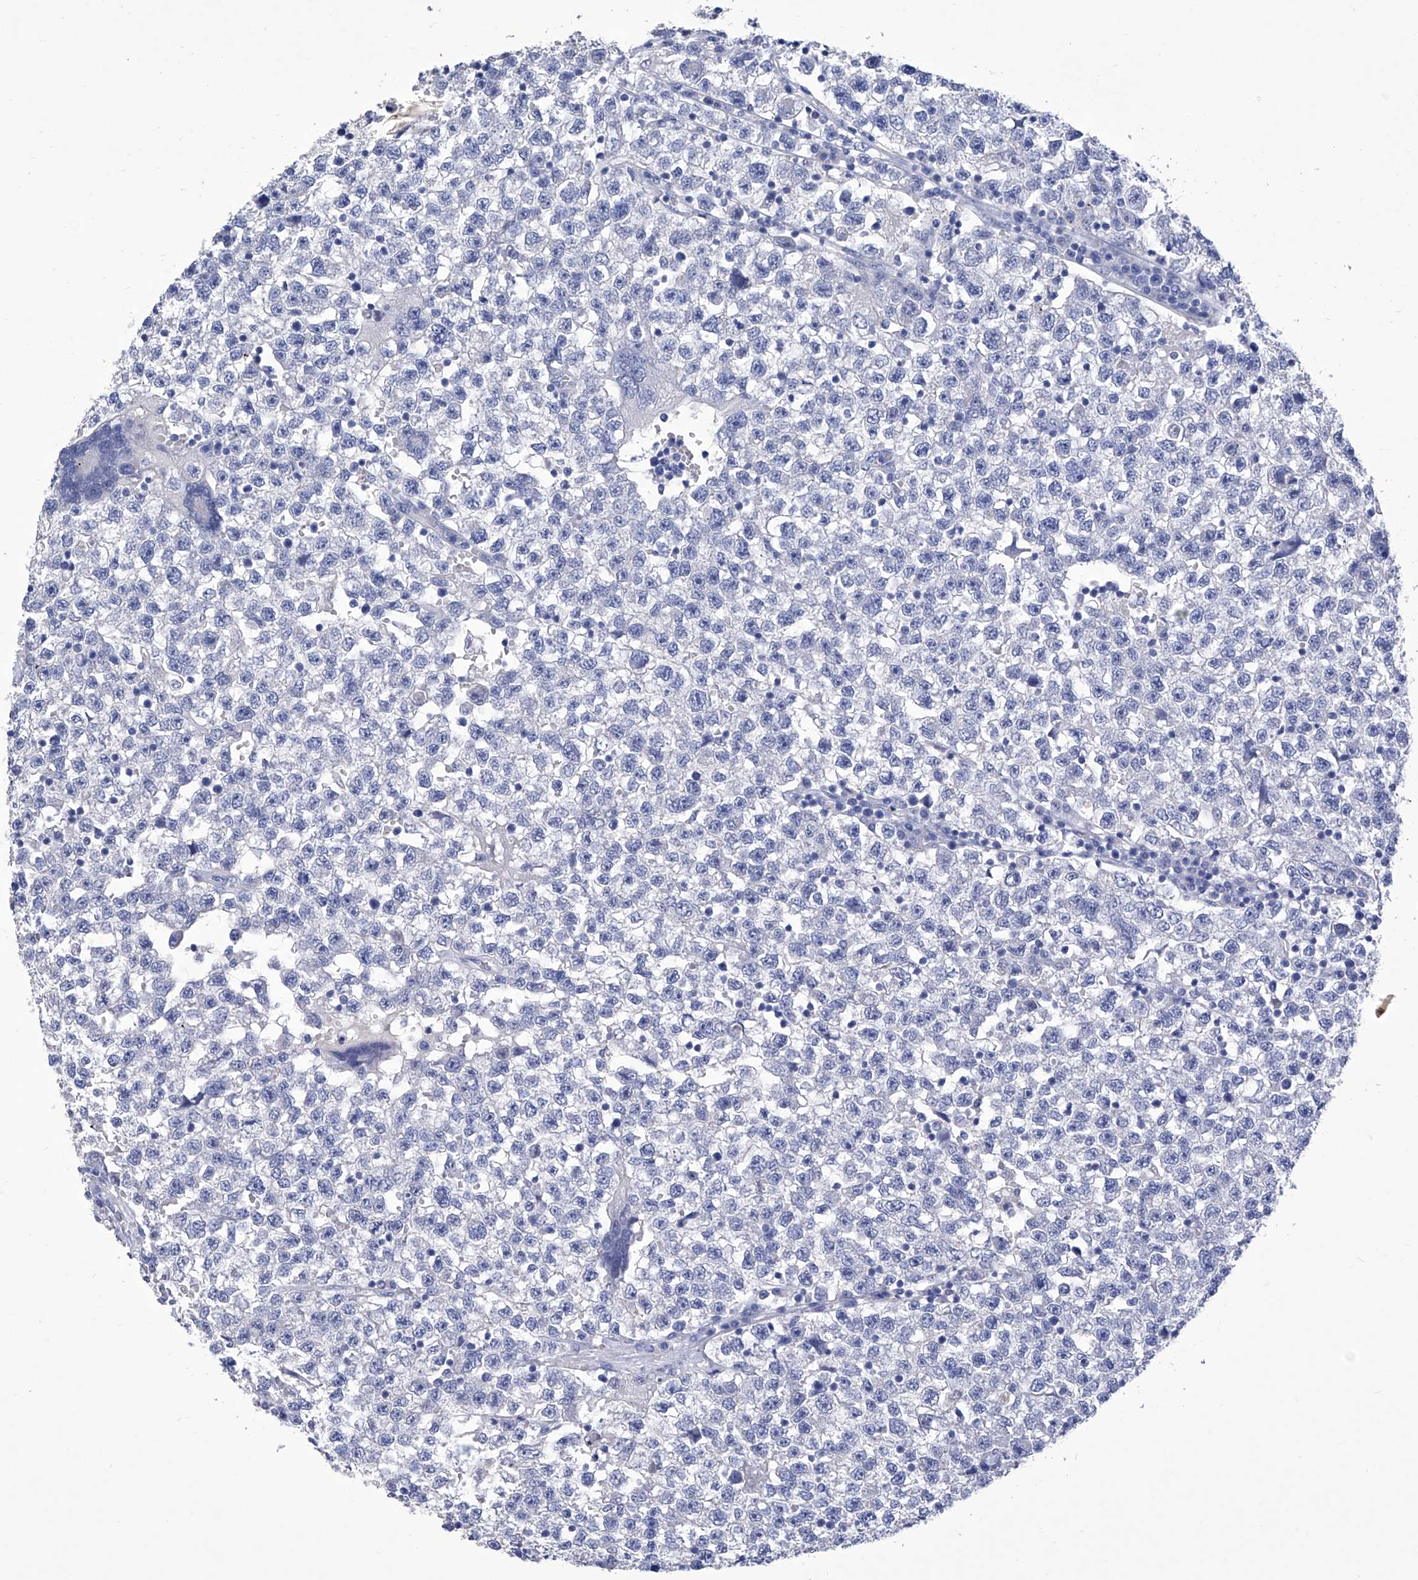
{"staining": {"intensity": "negative", "quantity": "none", "location": "none"}, "tissue": "testis cancer", "cell_type": "Tumor cells", "image_type": "cancer", "snomed": [{"axis": "morphology", "description": "Seminoma, NOS"}, {"axis": "topography", "description": "Testis"}], "caption": "A high-resolution micrograph shows IHC staining of testis cancer, which shows no significant positivity in tumor cells.", "gene": "IFNL2", "patient": {"sex": "male", "age": 22}}